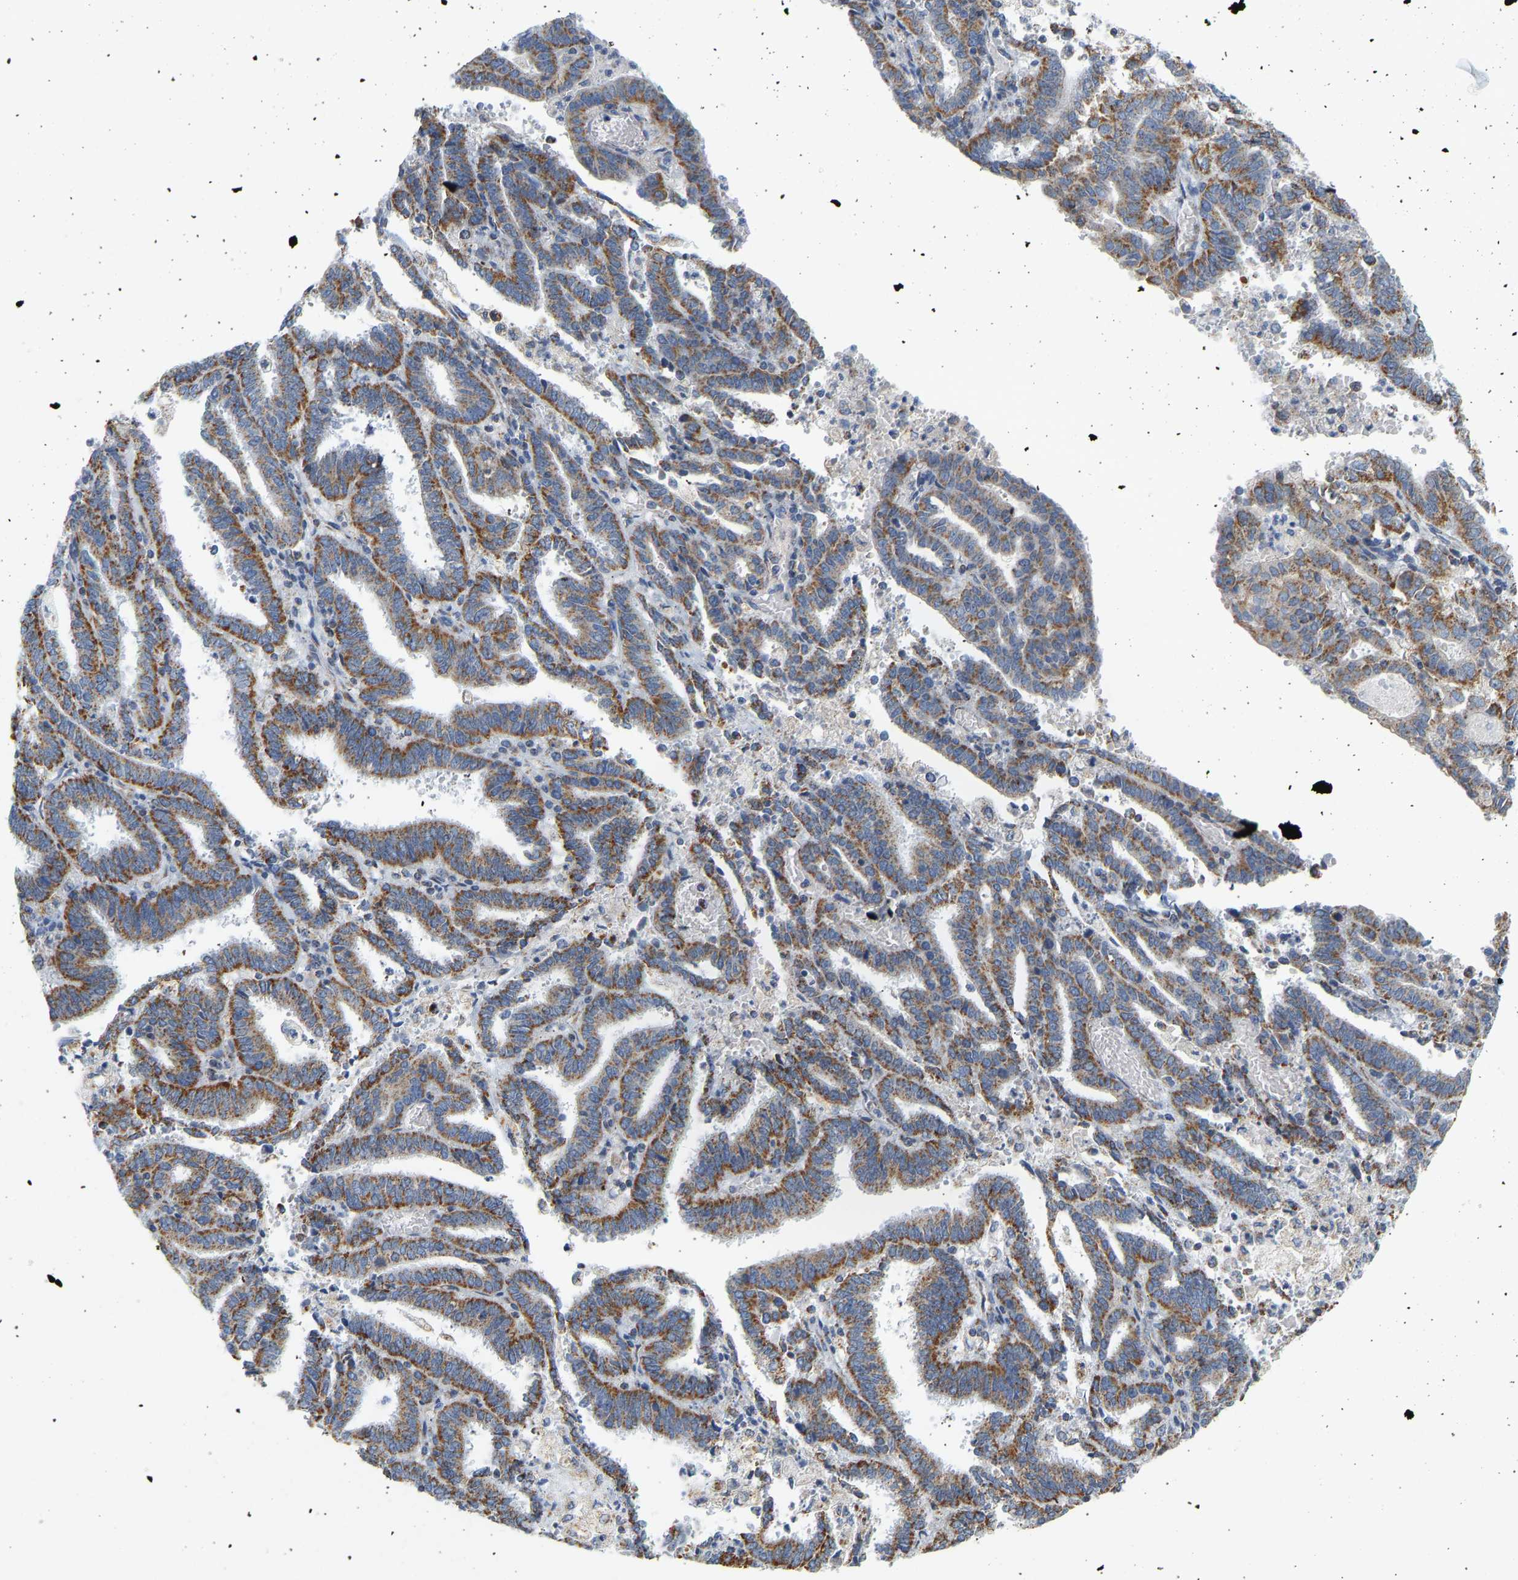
{"staining": {"intensity": "moderate", "quantity": ">75%", "location": "cytoplasmic/membranous"}, "tissue": "endometrial cancer", "cell_type": "Tumor cells", "image_type": "cancer", "snomed": [{"axis": "morphology", "description": "Adenocarcinoma, NOS"}, {"axis": "topography", "description": "Uterus"}], "caption": "This is an image of IHC staining of endometrial cancer, which shows moderate positivity in the cytoplasmic/membranous of tumor cells.", "gene": "GRPEL2", "patient": {"sex": "female", "age": 83}}